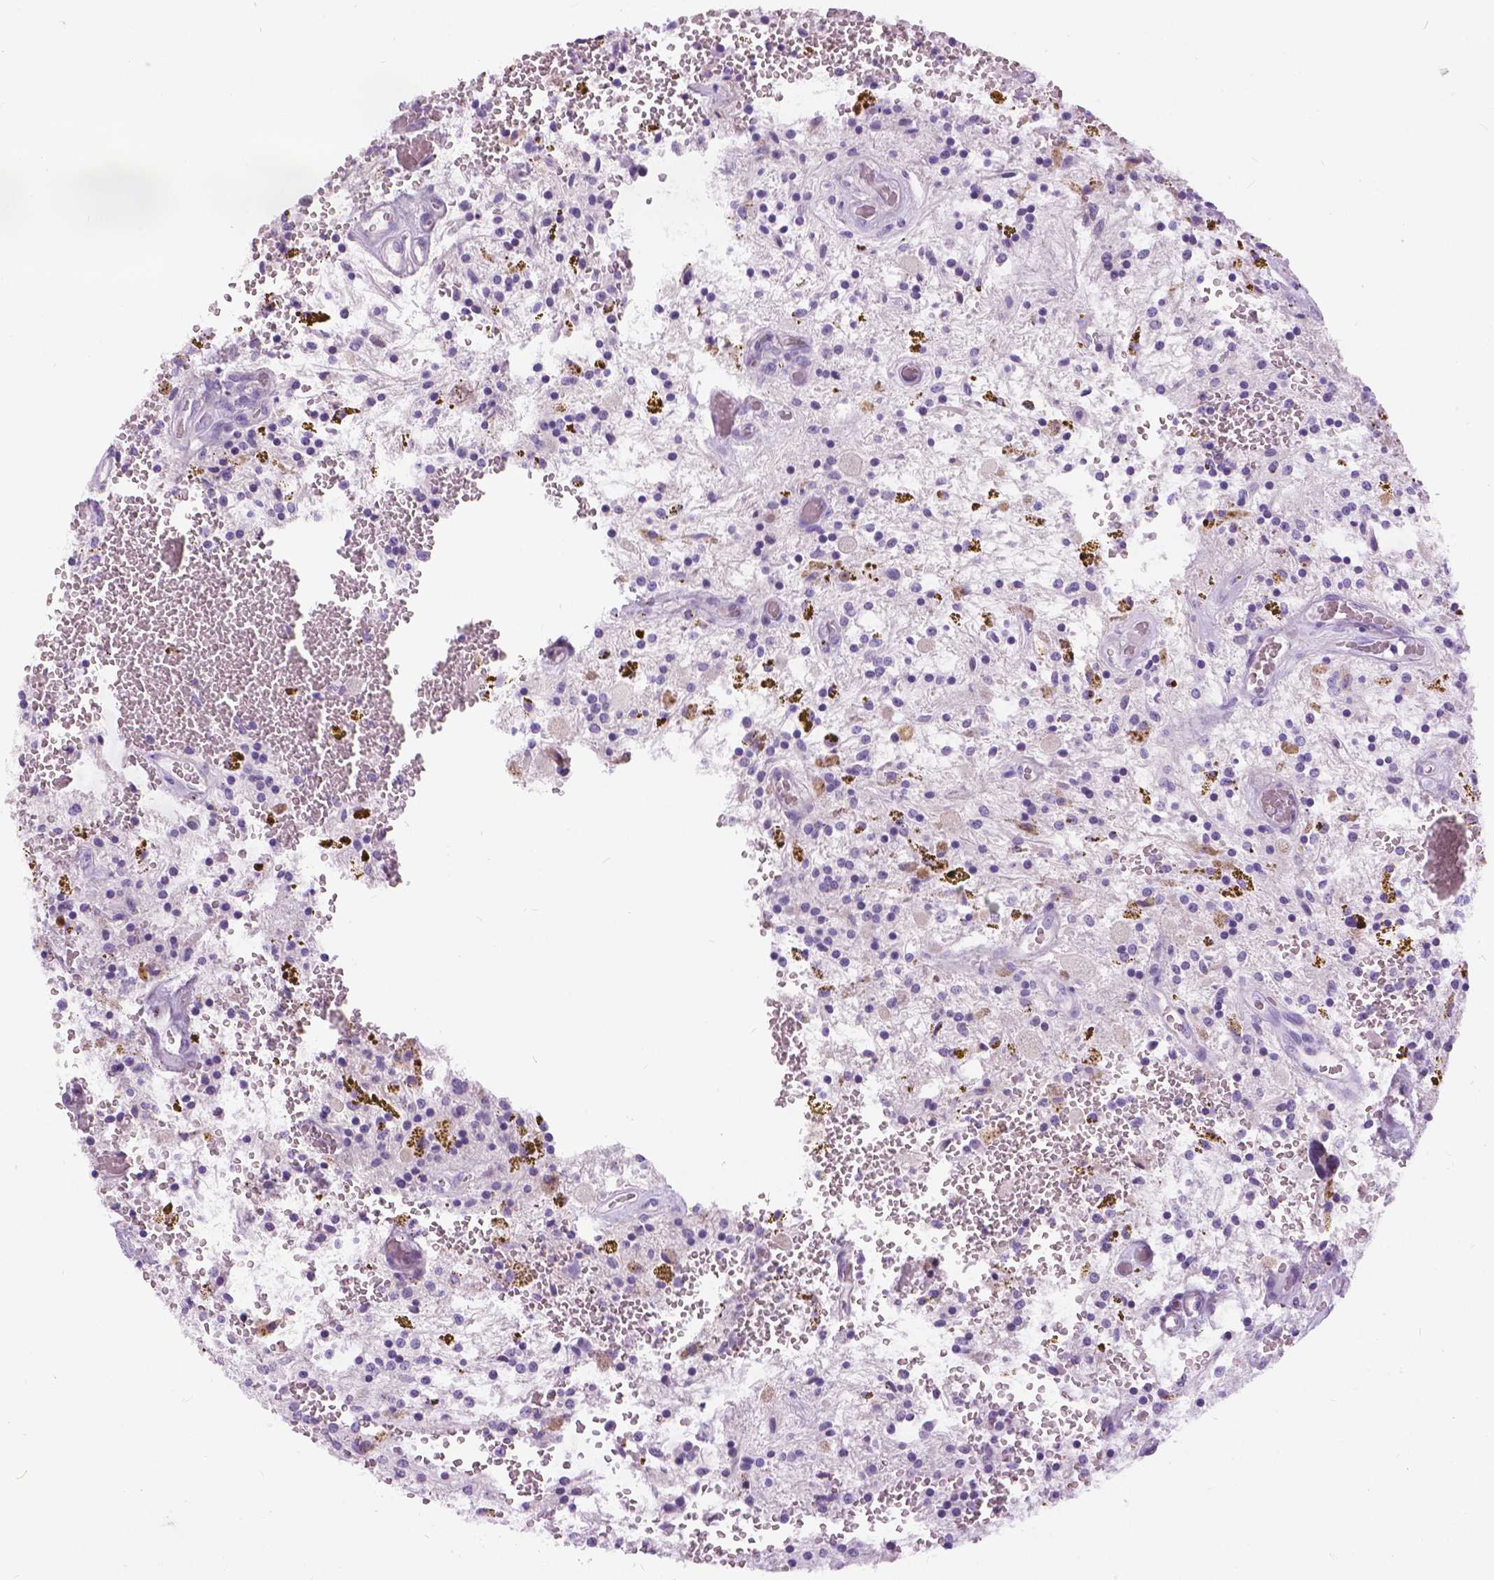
{"staining": {"intensity": "negative", "quantity": "none", "location": "none"}, "tissue": "glioma", "cell_type": "Tumor cells", "image_type": "cancer", "snomed": [{"axis": "morphology", "description": "Glioma, malignant, Low grade"}, {"axis": "topography", "description": "Cerebellum"}], "caption": "Micrograph shows no significant protein expression in tumor cells of malignant low-grade glioma.", "gene": "TP53TG5", "patient": {"sex": "female", "age": 14}}